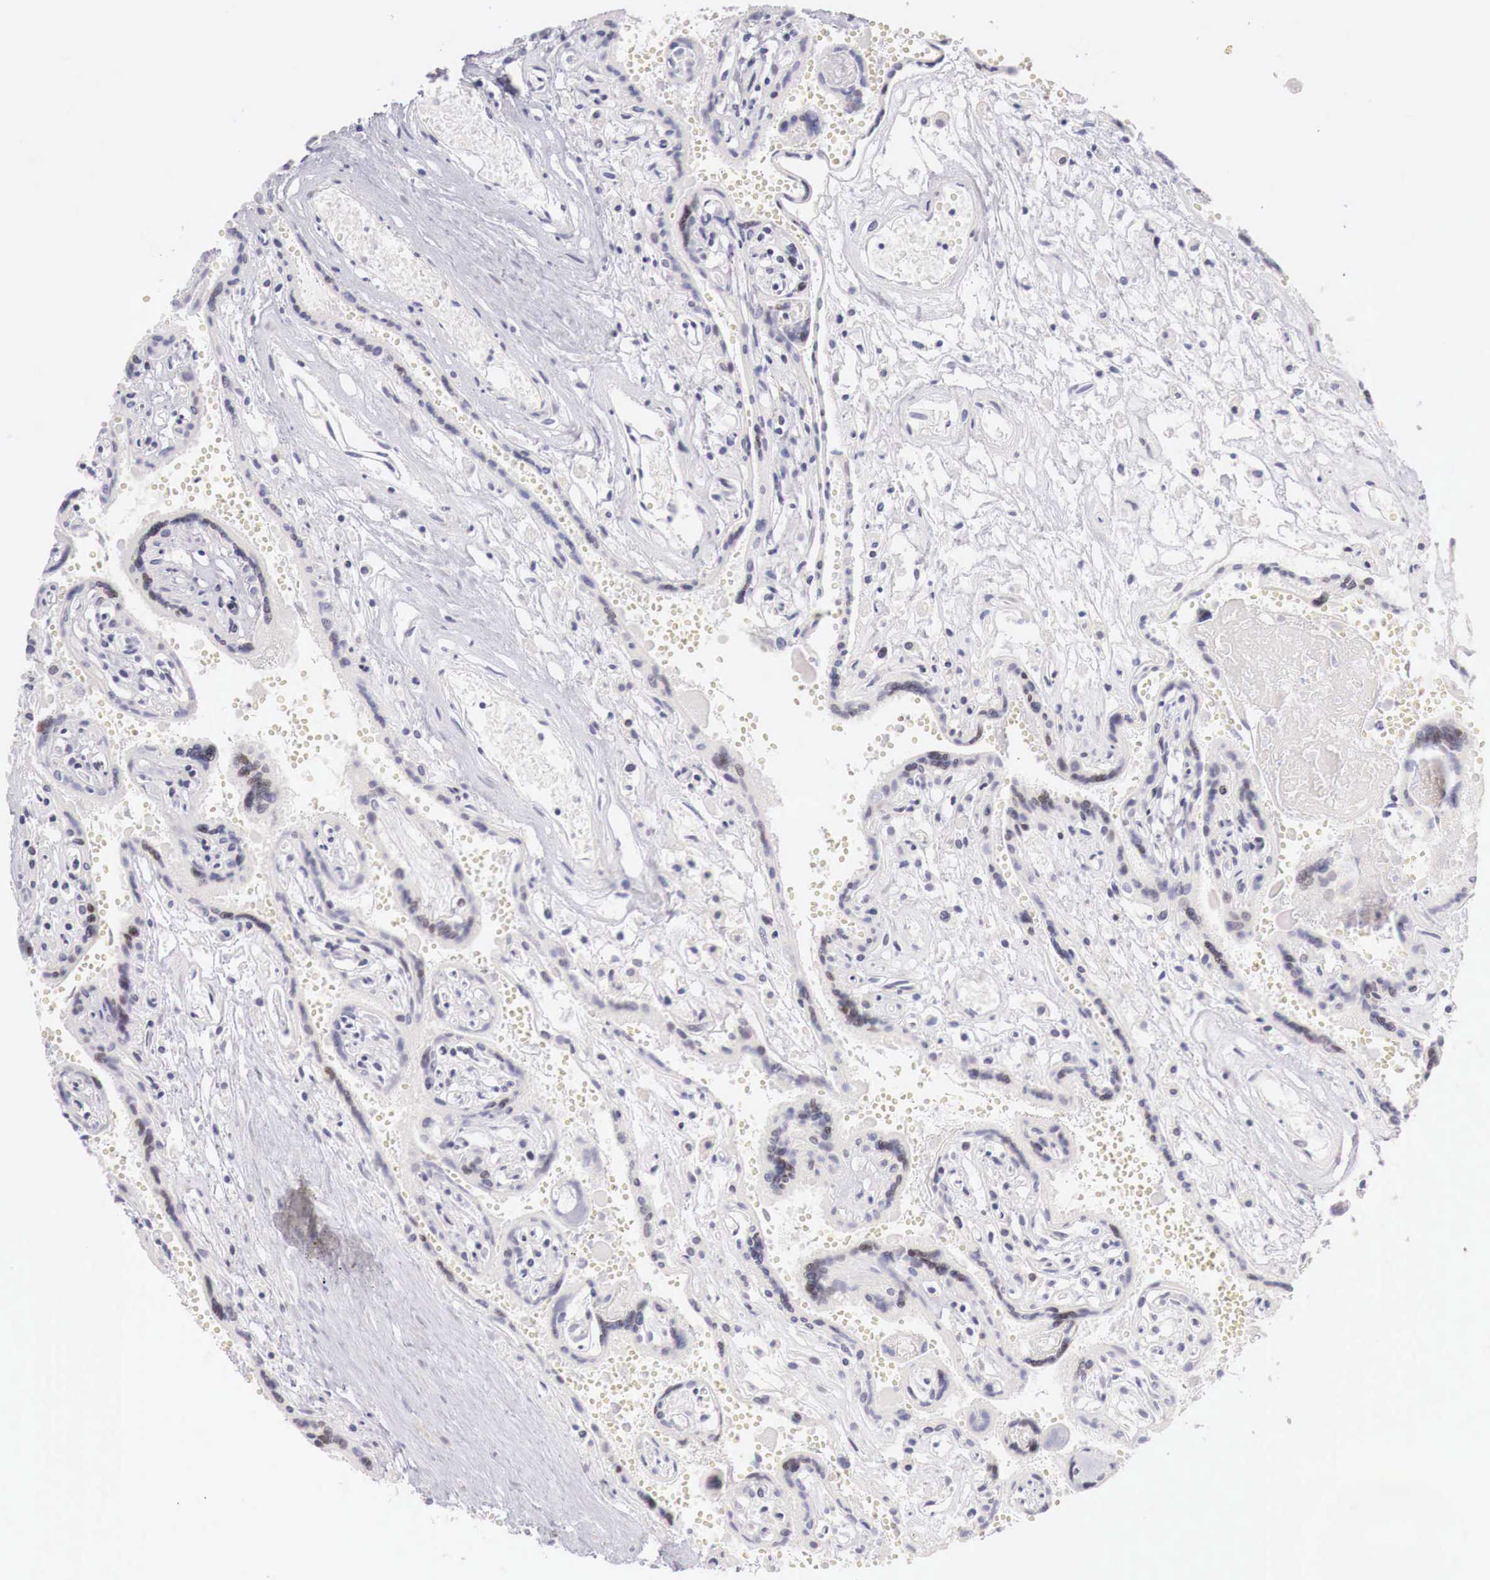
{"staining": {"intensity": "weak", "quantity": ">75%", "location": "cytoplasmic/membranous"}, "tissue": "placenta", "cell_type": "Decidual cells", "image_type": "normal", "snomed": [{"axis": "morphology", "description": "Normal tissue, NOS"}, {"axis": "topography", "description": "Placenta"}], "caption": "Immunohistochemical staining of unremarkable placenta shows weak cytoplasmic/membranous protein staining in approximately >75% of decidual cells.", "gene": "CLCN5", "patient": {"sex": "female", "age": 40}}